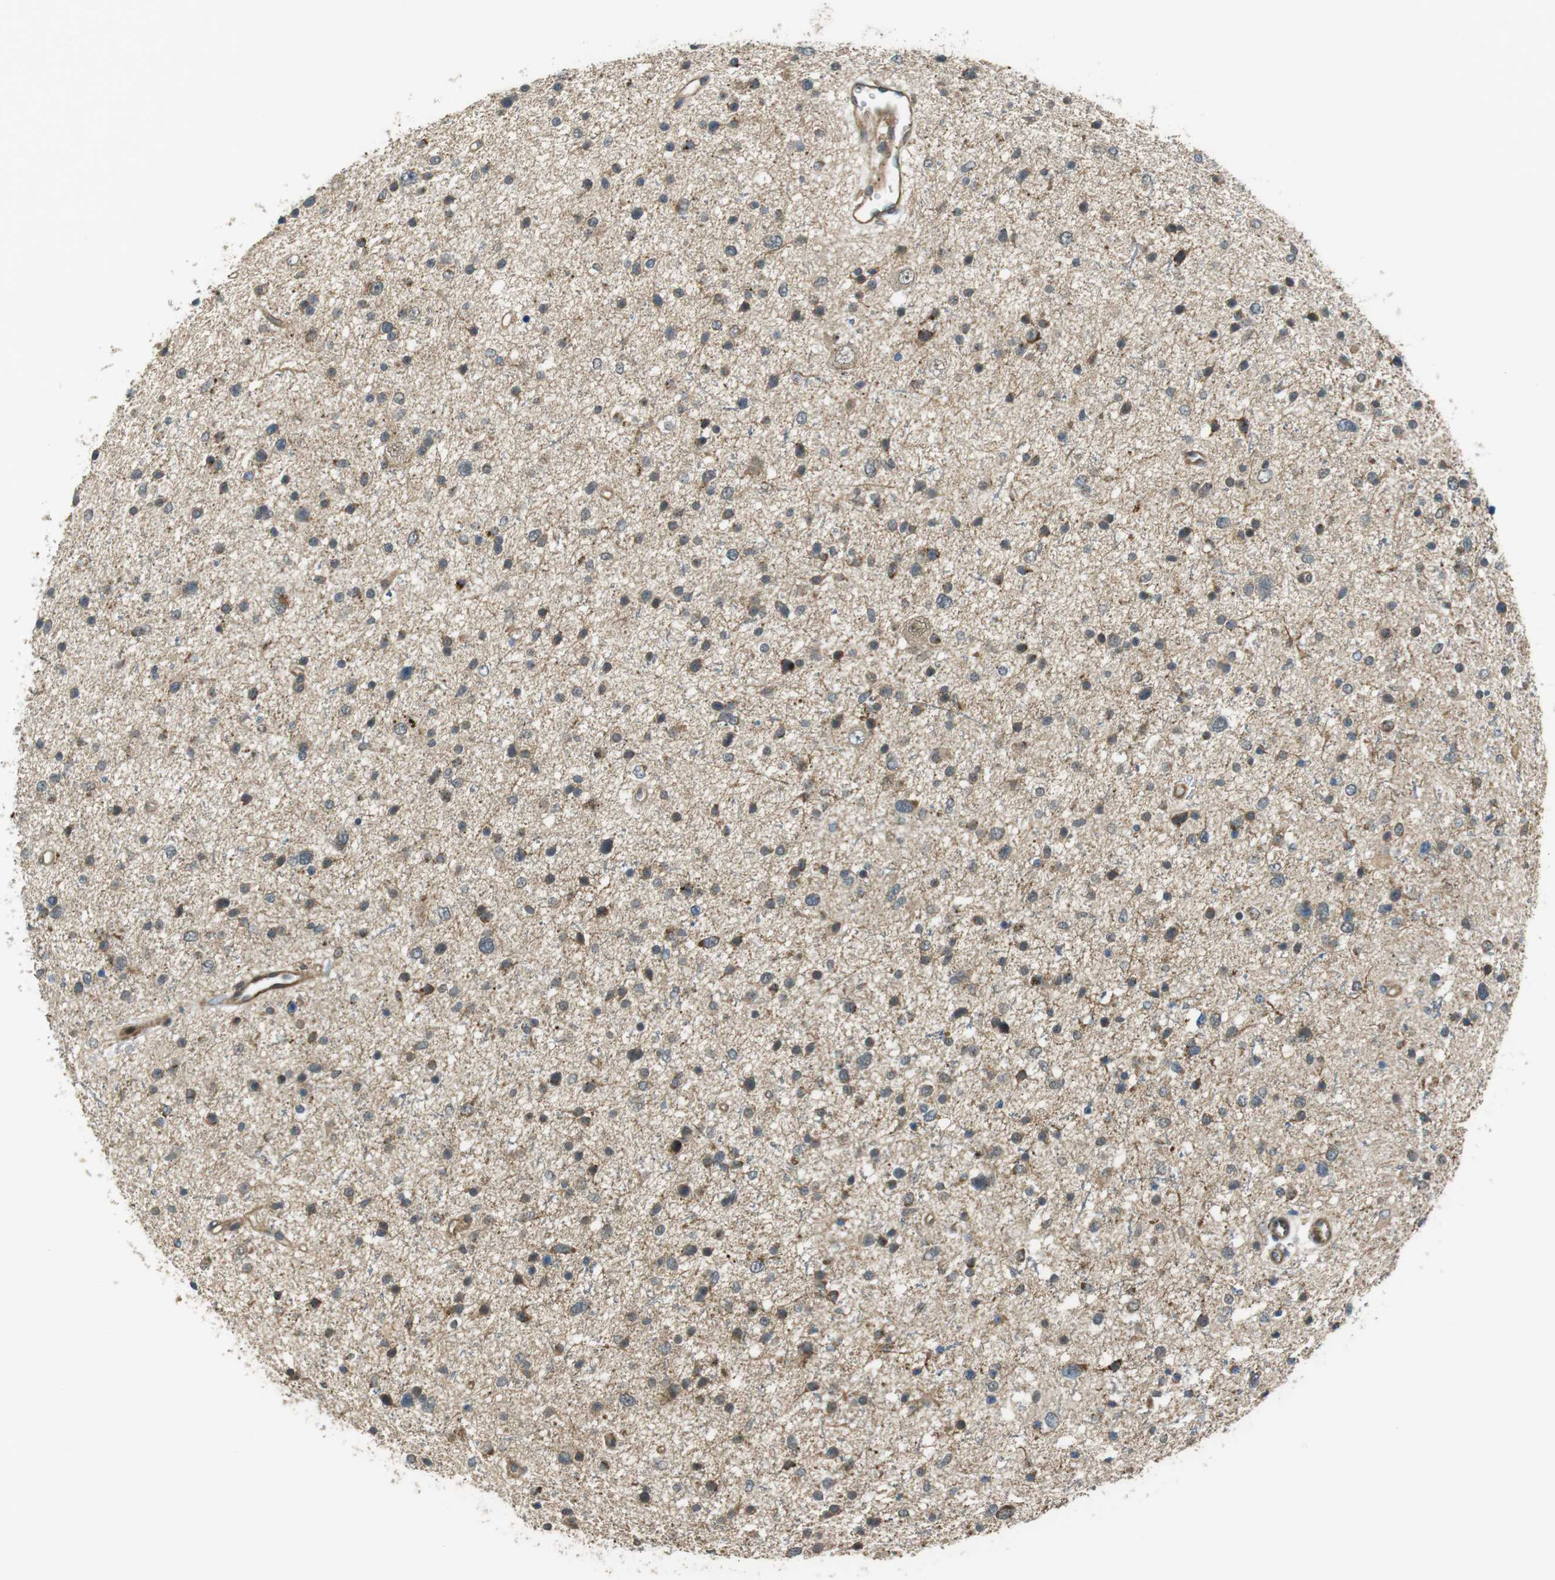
{"staining": {"intensity": "moderate", "quantity": "<25%", "location": "cytoplasmic/membranous"}, "tissue": "glioma", "cell_type": "Tumor cells", "image_type": "cancer", "snomed": [{"axis": "morphology", "description": "Glioma, malignant, Low grade"}, {"axis": "topography", "description": "Brain"}], "caption": "Protein analysis of low-grade glioma (malignant) tissue exhibits moderate cytoplasmic/membranous positivity in approximately <25% of tumor cells.", "gene": "IFFO2", "patient": {"sex": "female", "age": 37}}